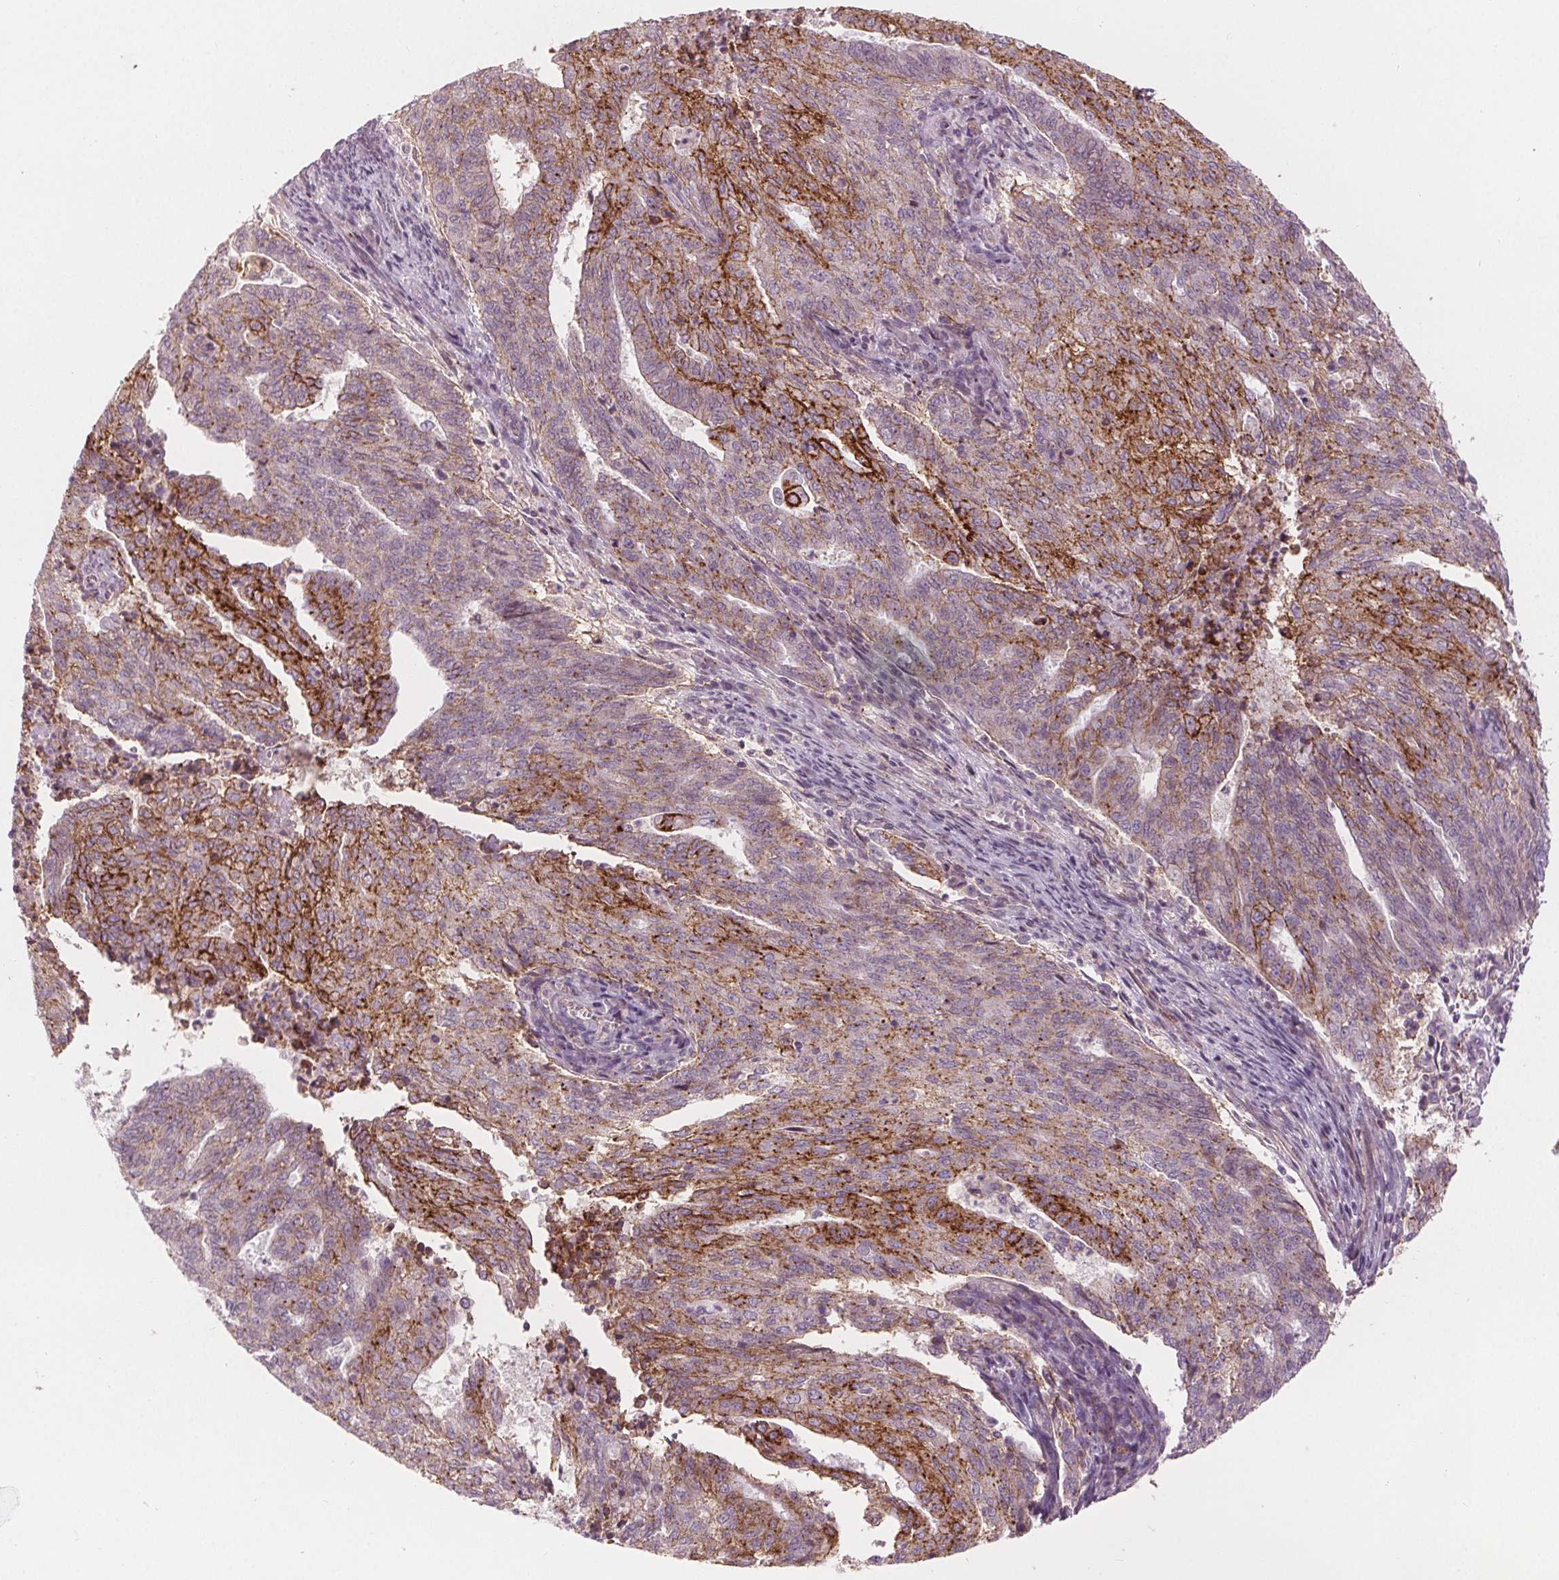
{"staining": {"intensity": "strong", "quantity": "25%-75%", "location": "cytoplasmic/membranous"}, "tissue": "endometrial cancer", "cell_type": "Tumor cells", "image_type": "cancer", "snomed": [{"axis": "morphology", "description": "Adenocarcinoma, NOS"}, {"axis": "topography", "description": "Endometrium"}], "caption": "An image showing strong cytoplasmic/membranous expression in about 25%-75% of tumor cells in endometrial cancer (adenocarcinoma), as visualized by brown immunohistochemical staining.", "gene": "ATP1A1", "patient": {"sex": "female", "age": 82}}